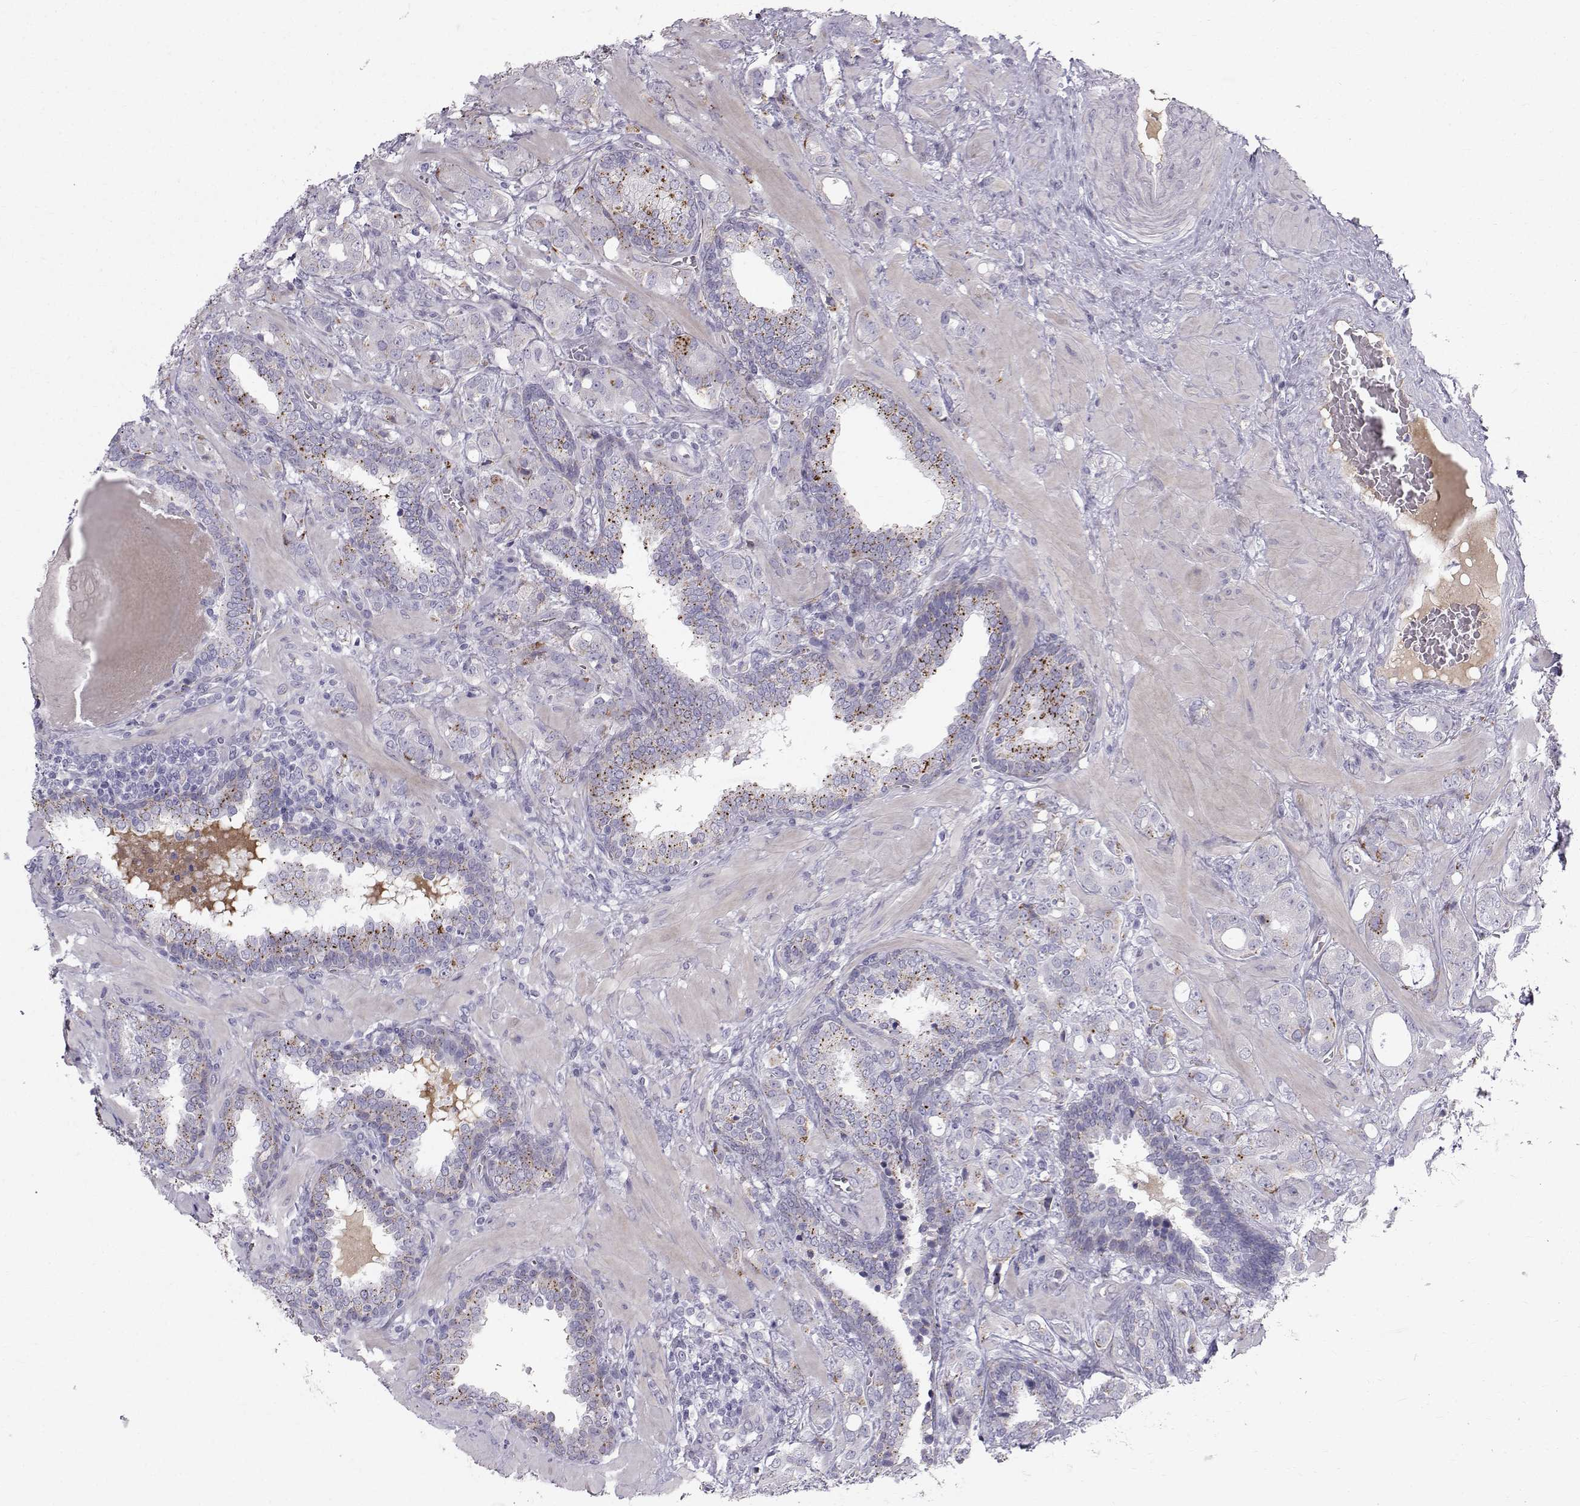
{"staining": {"intensity": "moderate", "quantity": "25%-75%", "location": "cytoplasmic/membranous"}, "tissue": "prostate cancer", "cell_type": "Tumor cells", "image_type": "cancer", "snomed": [{"axis": "morphology", "description": "Adenocarcinoma, NOS"}, {"axis": "topography", "description": "Prostate"}], "caption": "DAB immunohistochemical staining of human prostate cancer (adenocarcinoma) shows moderate cytoplasmic/membranous protein positivity in approximately 25%-75% of tumor cells.", "gene": "CALCR", "patient": {"sex": "male", "age": 57}}